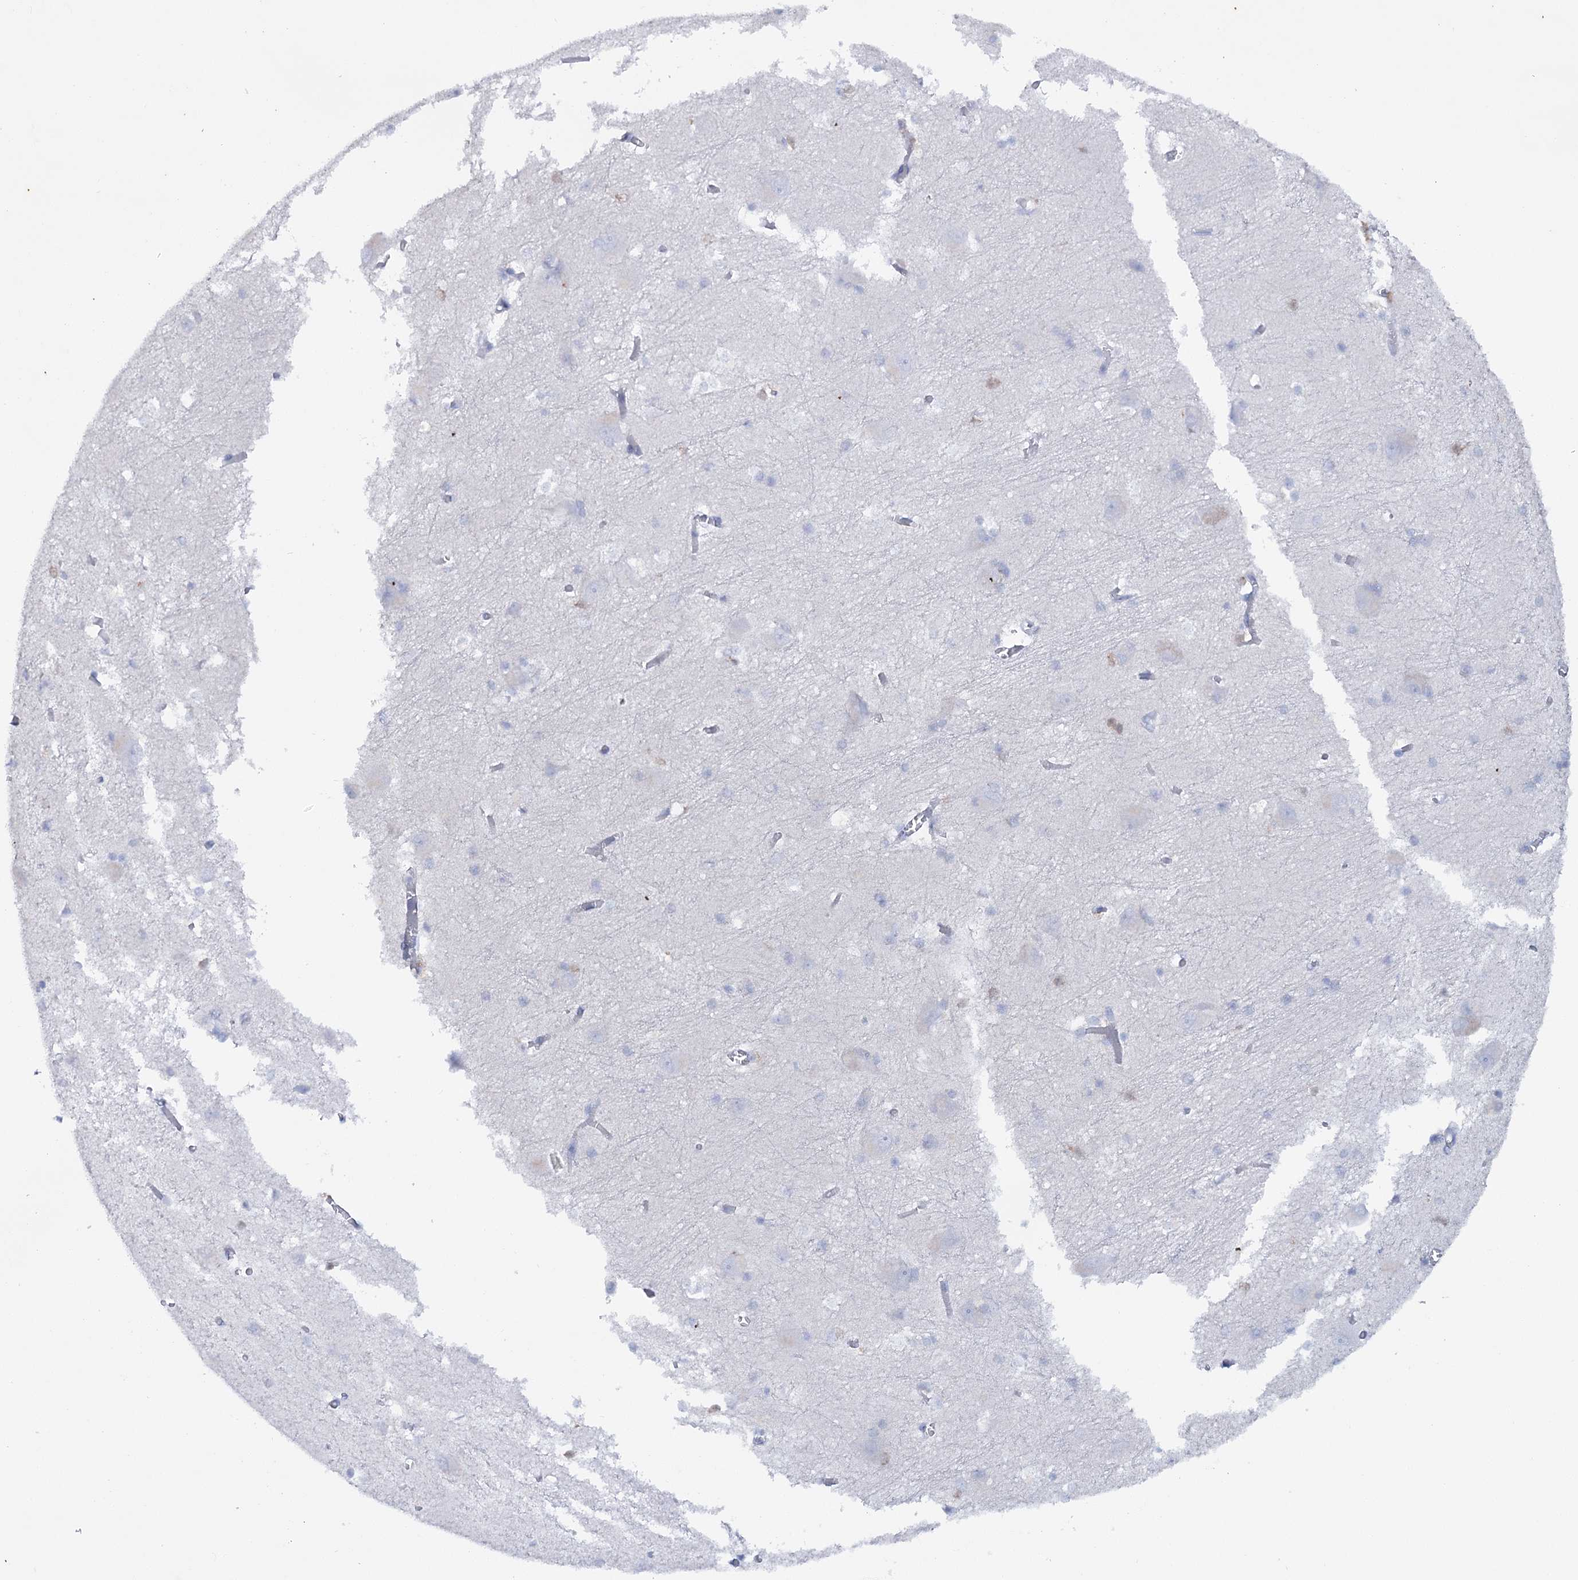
{"staining": {"intensity": "negative", "quantity": "none", "location": "none"}, "tissue": "caudate", "cell_type": "Glial cells", "image_type": "normal", "snomed": [{"axis": "morphology", "description": "Normal tissue, NOS"}, {"axis": "topography", "description": "Lateral ventricle wall"}], "caption": "This histopathology image is of unremarkable caudate stained with immunohistochemistry (IHC) to label a protein in brown with the nuclei are counter-stained blue. There is no expression in glial cells.", "gene": "UGDH", "patient": {"sex": "male", "age": 37}}